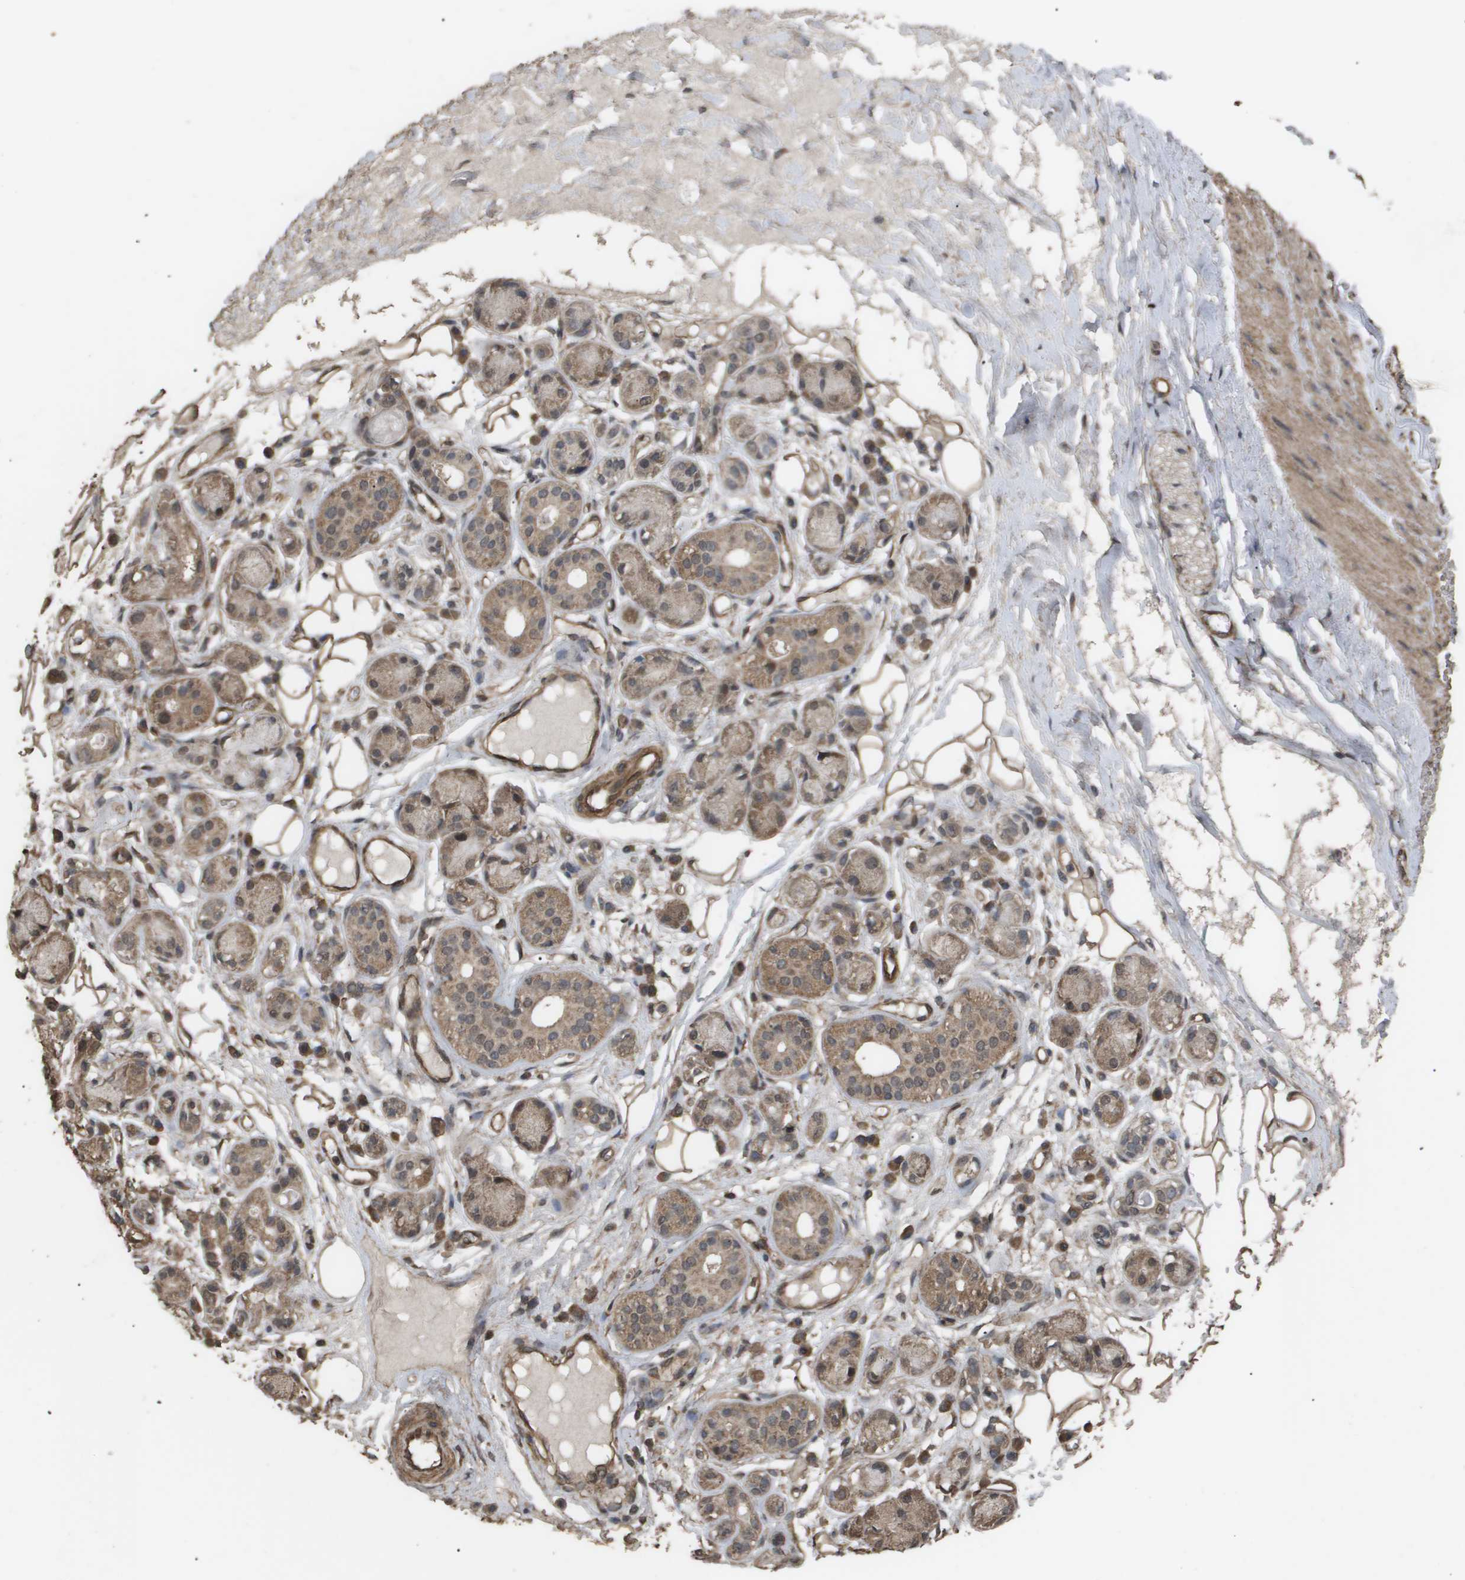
{"staining": {"intensity": "strong", "quantity": ">75%", "location": "cytoplasmic/membranous"}, "tissue": "adipose tissue", "cell_type": "Adipocytes", "image_type": "normal", "snomed": [{"axis": "morphology", "description": "Normal tissue, NOS"}, {"axis": "morphology", "description": "Inflammation, NOS"}, {"axis": "topography", "description": "Salivary gland"}, {"axis": "topography", "description": "Peripheral nerve tissue"}], "caption": "IHC (DAB (3,3'-diaminobenzidine)) staining of benign human adipose tissue displays strong cytoplasmic/membranous protein positivity in about >75% of adipocytes. The staining is performed using DAB brown chromogen to label protein expression. The nuclei are counter-stained blue using hematoxylin.", "gene": "CUL5", "patient": {"sex": "female", "age": 75}}